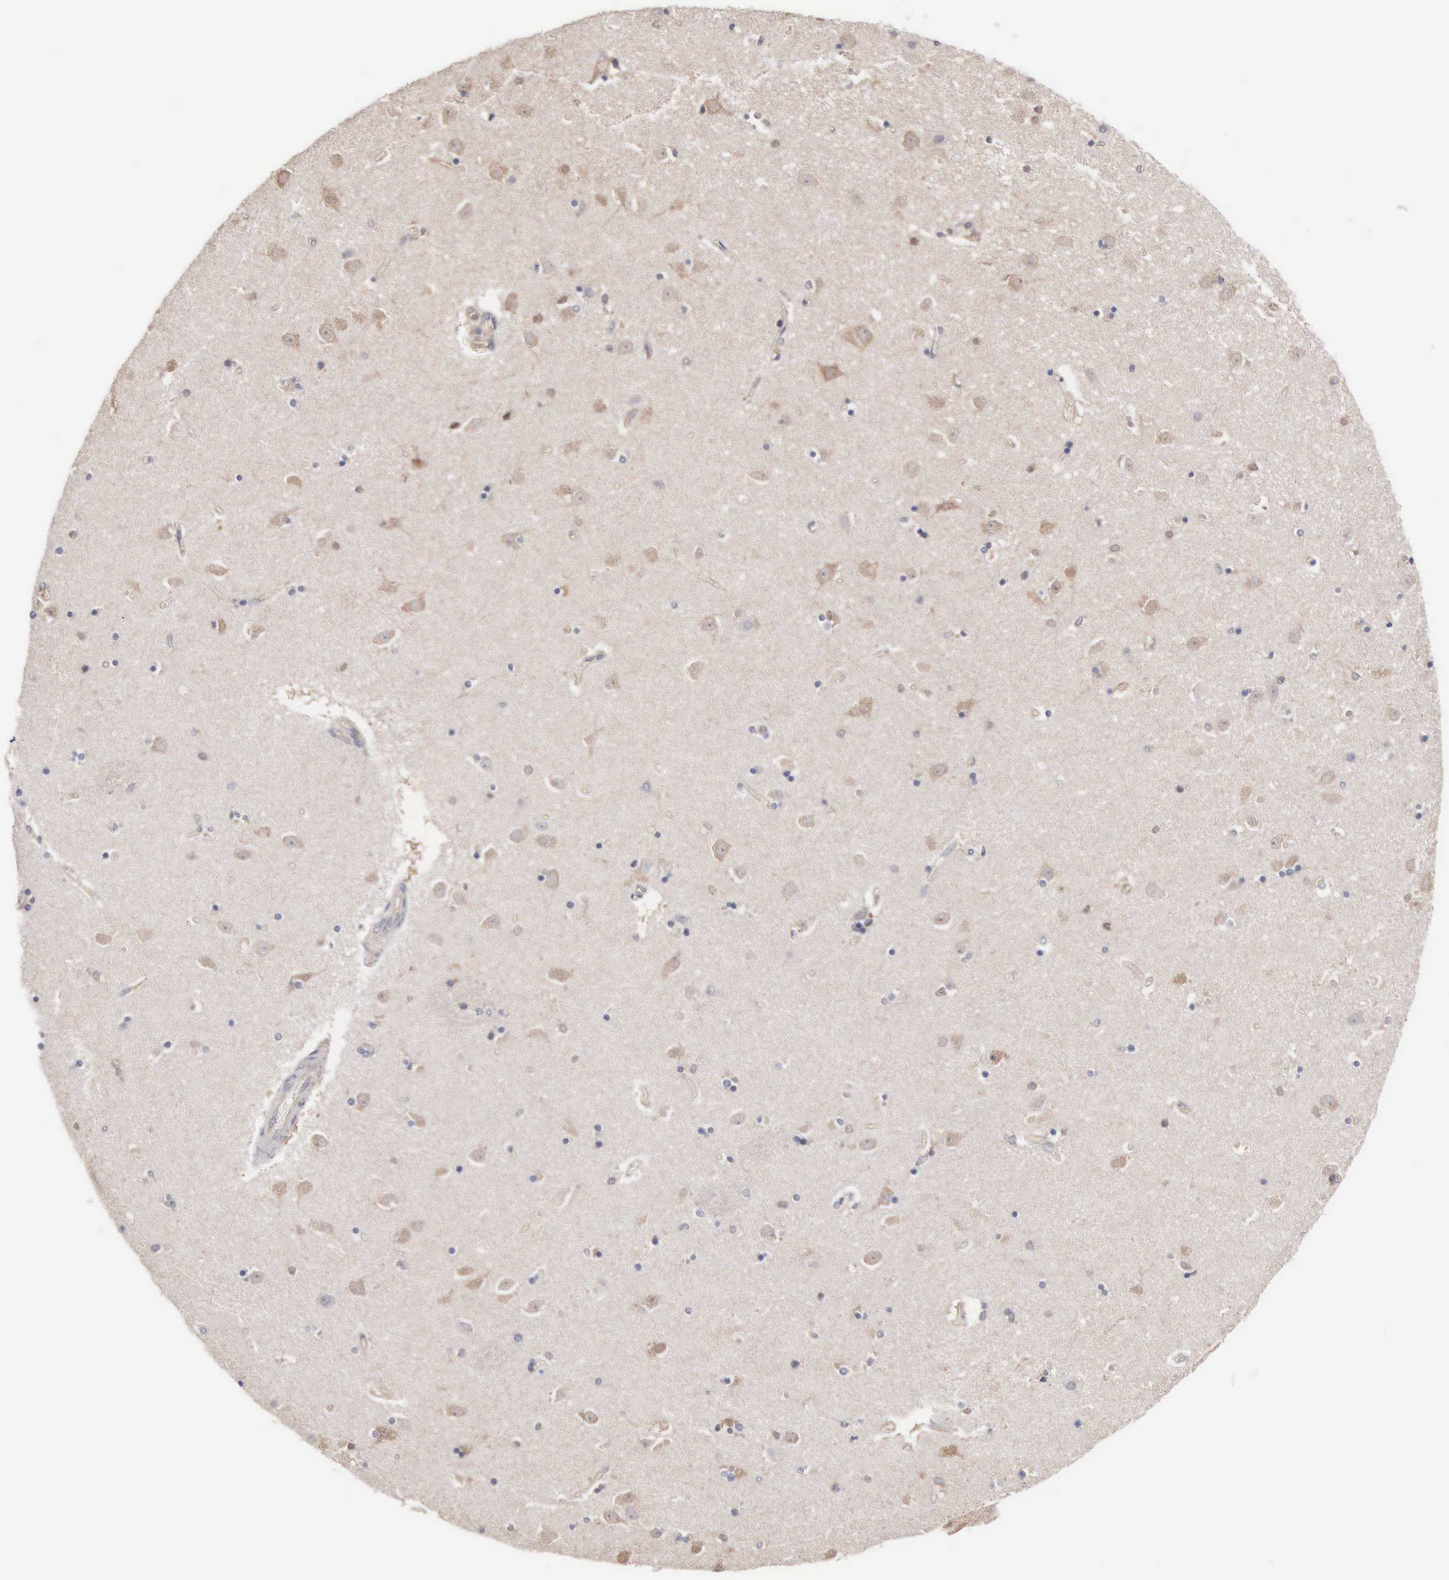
{"staining": {"intensity": "negative", "quantity": "none", "location": "none"}, "tissue": "caudate", "cell_type": "Glial cells", "image_type": "normal", "snomed": [{"axis": "morphology", "description": "Normal tissue, NOS"}, {"axis": "topography", "description": "Lateral ventricle wall"}], "caption": "Glial cells are negative for protein expression in normal human caudate. (DAB immunohistochemistry, high magnification).", "gene": "MTHFD1", "patient": {"sex": "female", "age": 54}}